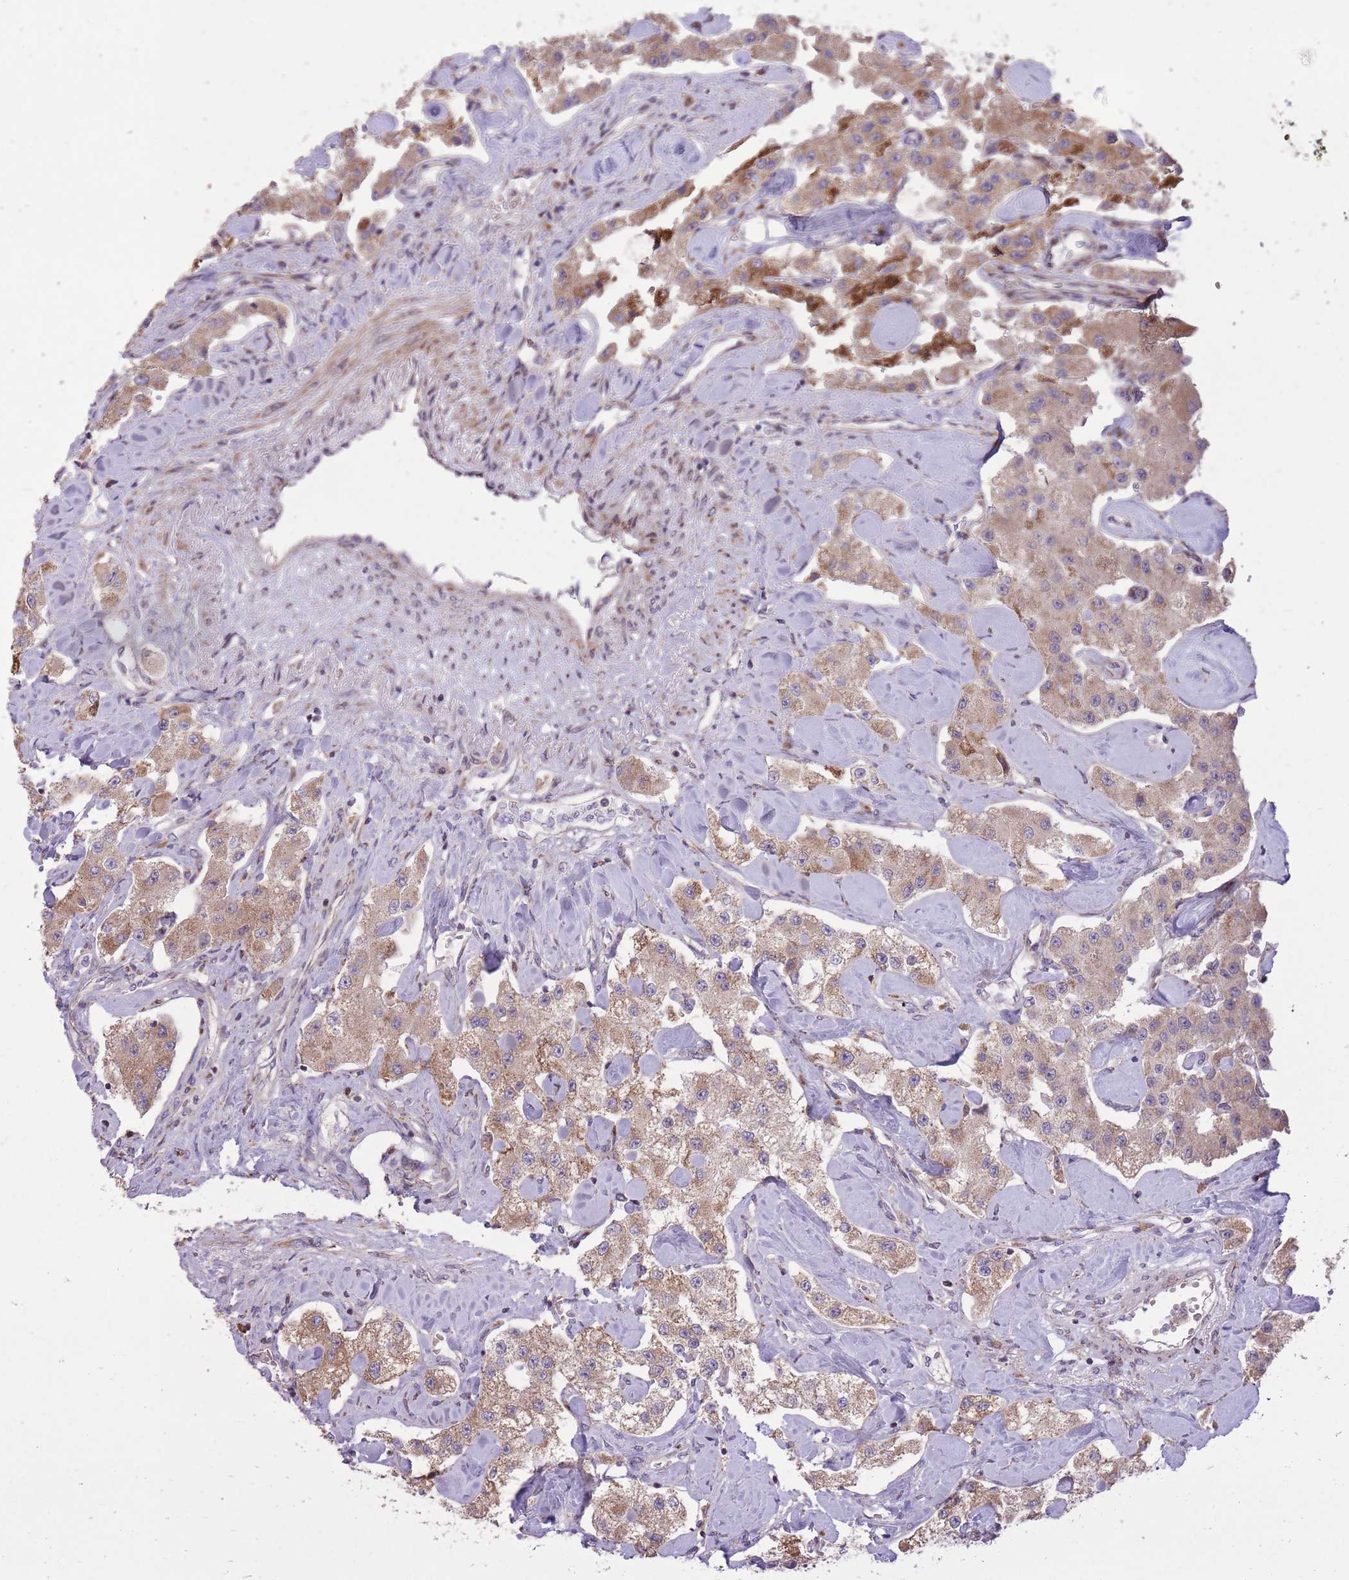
{"staining": {"intensity": "moderate", "quantity": ">75%", "location": "cytoplasmic/membranous"}, "tissue": "carcinoid", "cell_type": "Tumor cells", "image_type": "cancer", "snomed": [{"axis": "morphology", "description": "Carcinoid, malignant, NOS"}, {"axis": "topography", "description": "Pancreas"}], "caption": "Carcinoid stained with a protein marker demonstrates moderate staining in tumor cells.", "gene": "SLC4A4", "patient": {"sex": "male", "age": 41}}